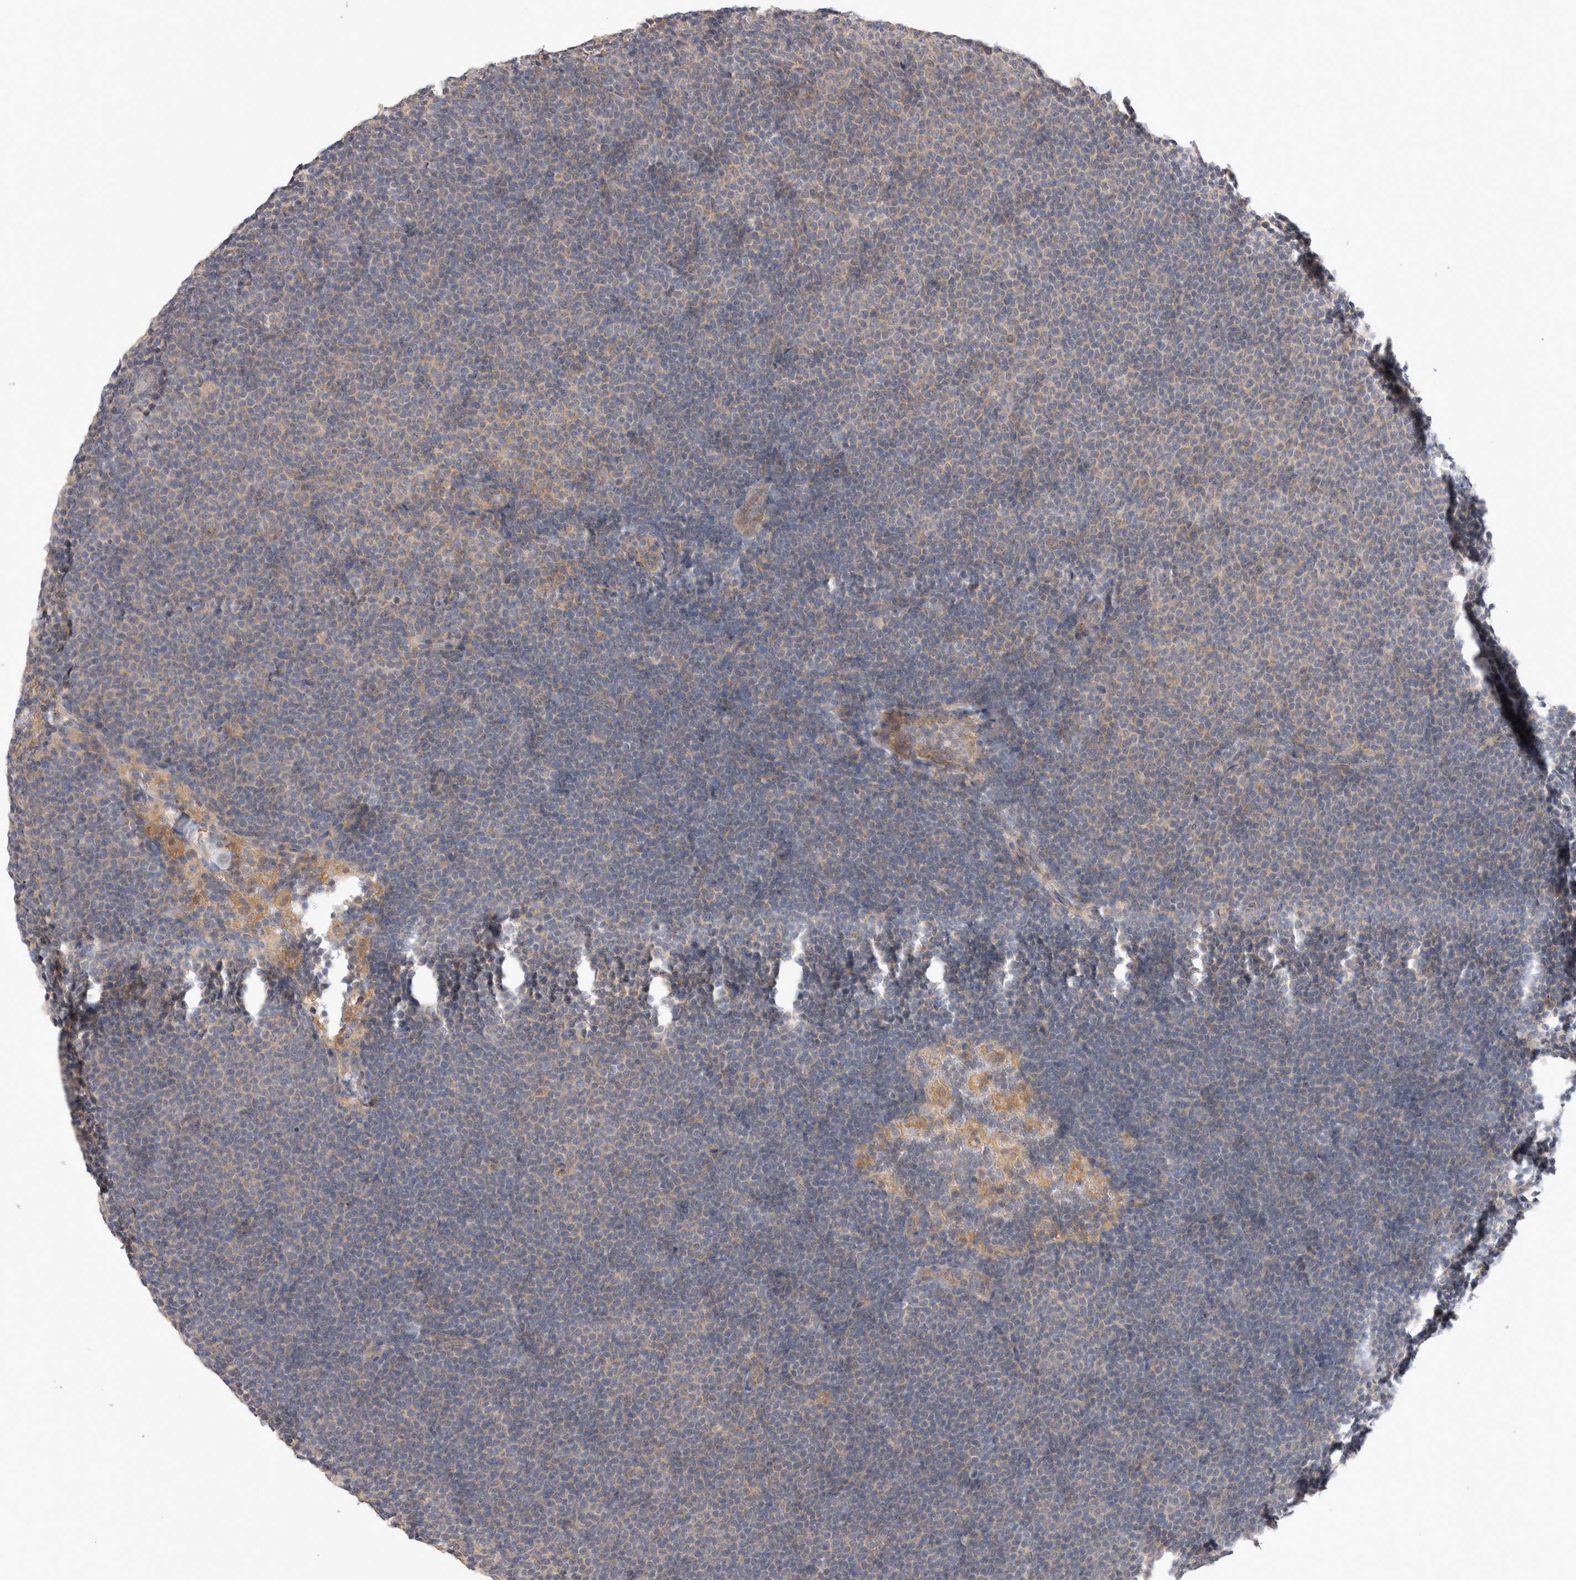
{"staining": {"intensity": "negative", "quantity": "none", "location": "none"}, "tissue": "lymphoma", "cell_type": "Tumor cells", "image_type": "cancer", "snomed": [{"axis": "morphology", "description": "Malignant lymphoma, non-Hodgkin's type, Low grade"}, {"axis": "topography", "description": "Lymph node"}], "caption": "IHC photomicrograph of low-grade malignant lymphoma, non-Hodgkin's type stained for a protein (brown), which exhibits no expression in tumor cells. The staining is performed using DAB brown chromogen with nuclei counter-stained in using hematoxylin.", "gene": "IFT74", "patient": {"sex": "female", "age": 53}}